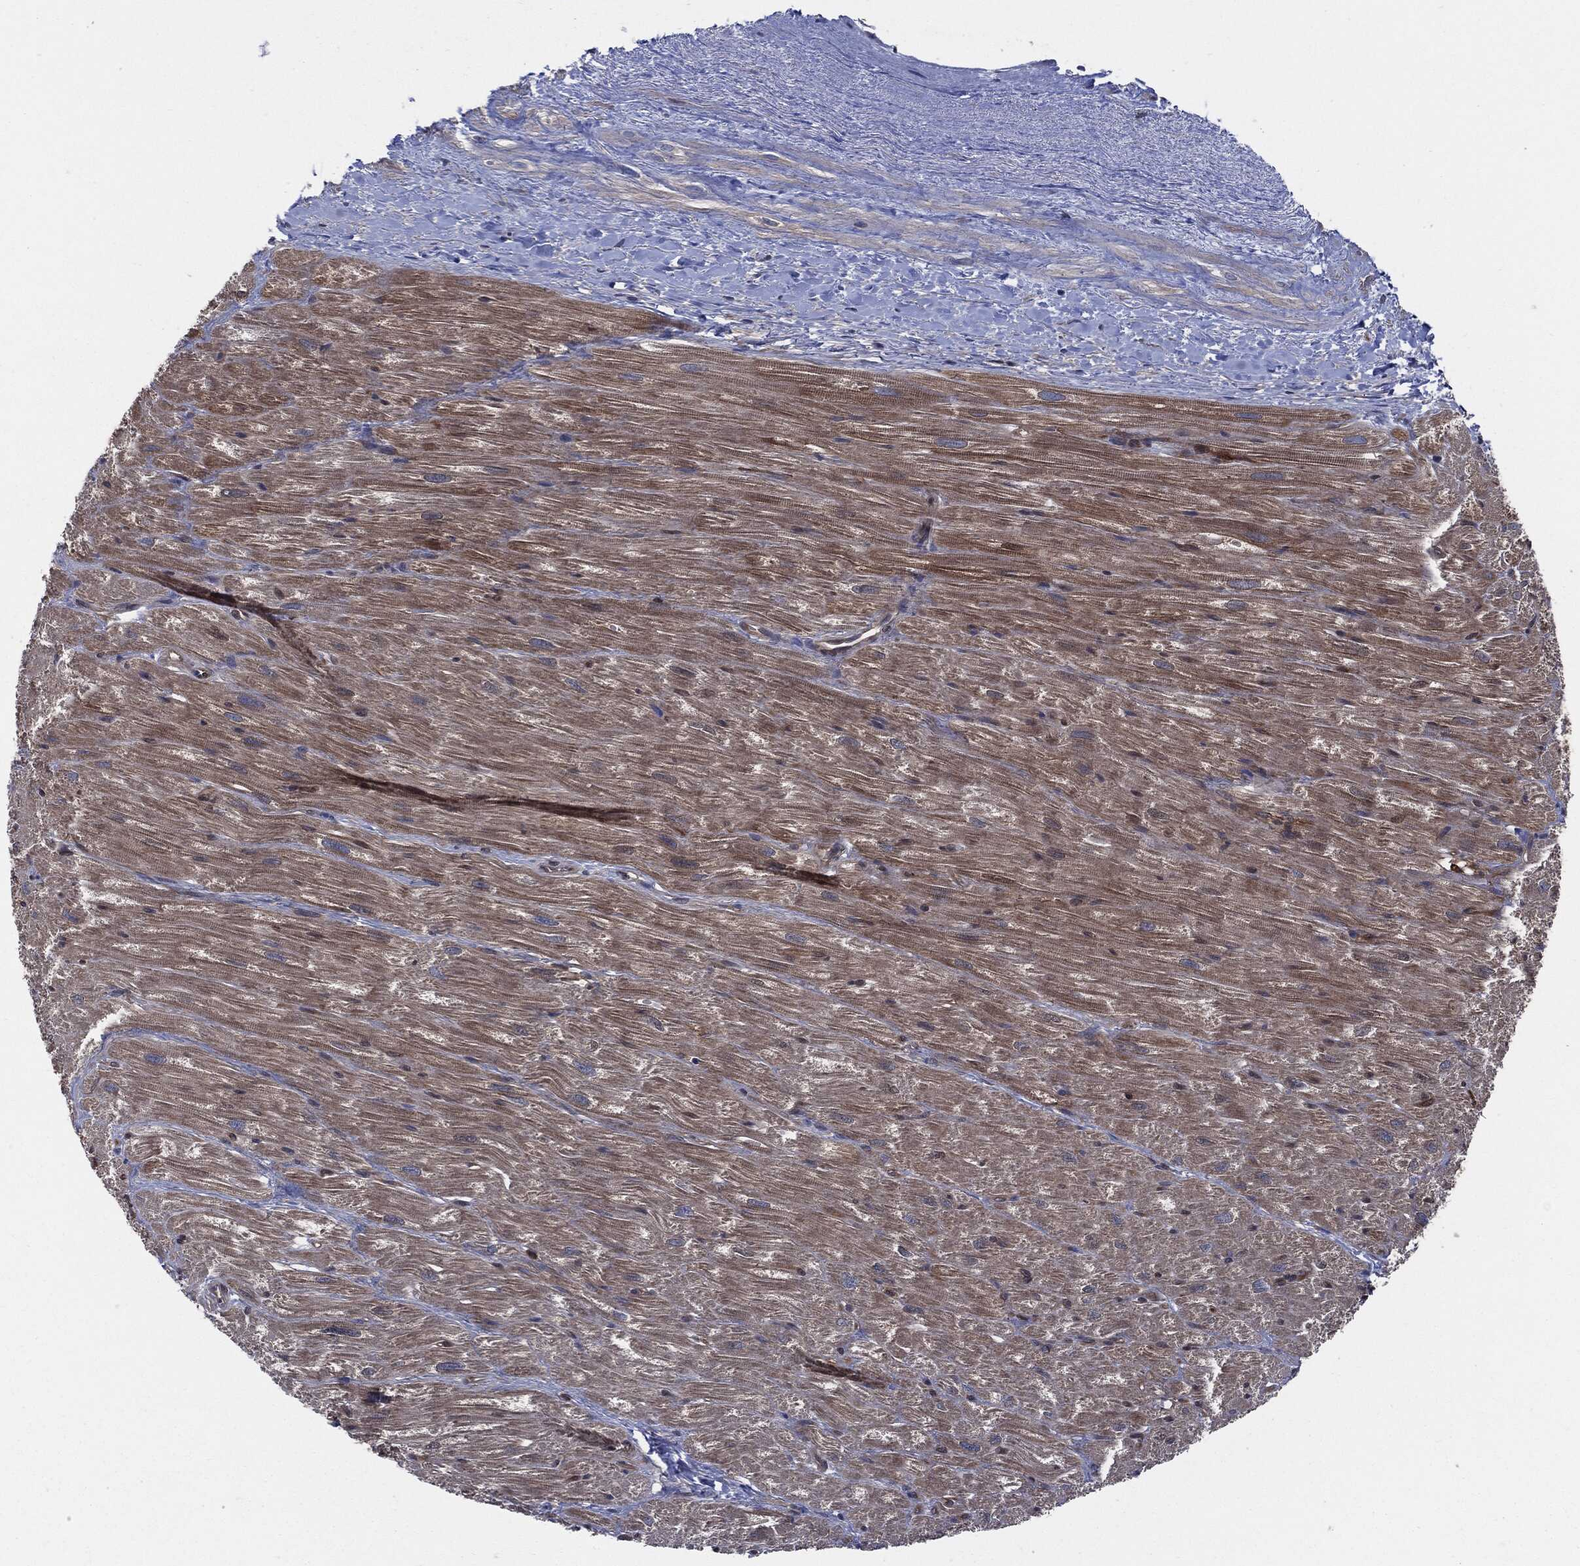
{"staining": {"intensity": "weak", "quantity": "25%-75%", "location": "cytoplasmic/membranous"}, "tissue": "heart muscle", "cell_type": "Cardiomyocytes", "image_type": "normal", "snomed": [{"axis": "morphology", "description": "Normal tissue, NOS"}, {"axis": "topography", "description": "Heart"}], "caption": "About 25%-75% of cardiomyocytes in unremarkable heart muscle exhibit weak cytoplasmic/membranous protein positivity as visualized by brown immunohistochemical staining.", "gene": "XPNPEP1", "patient": {"sex": "male", "age": 62}}